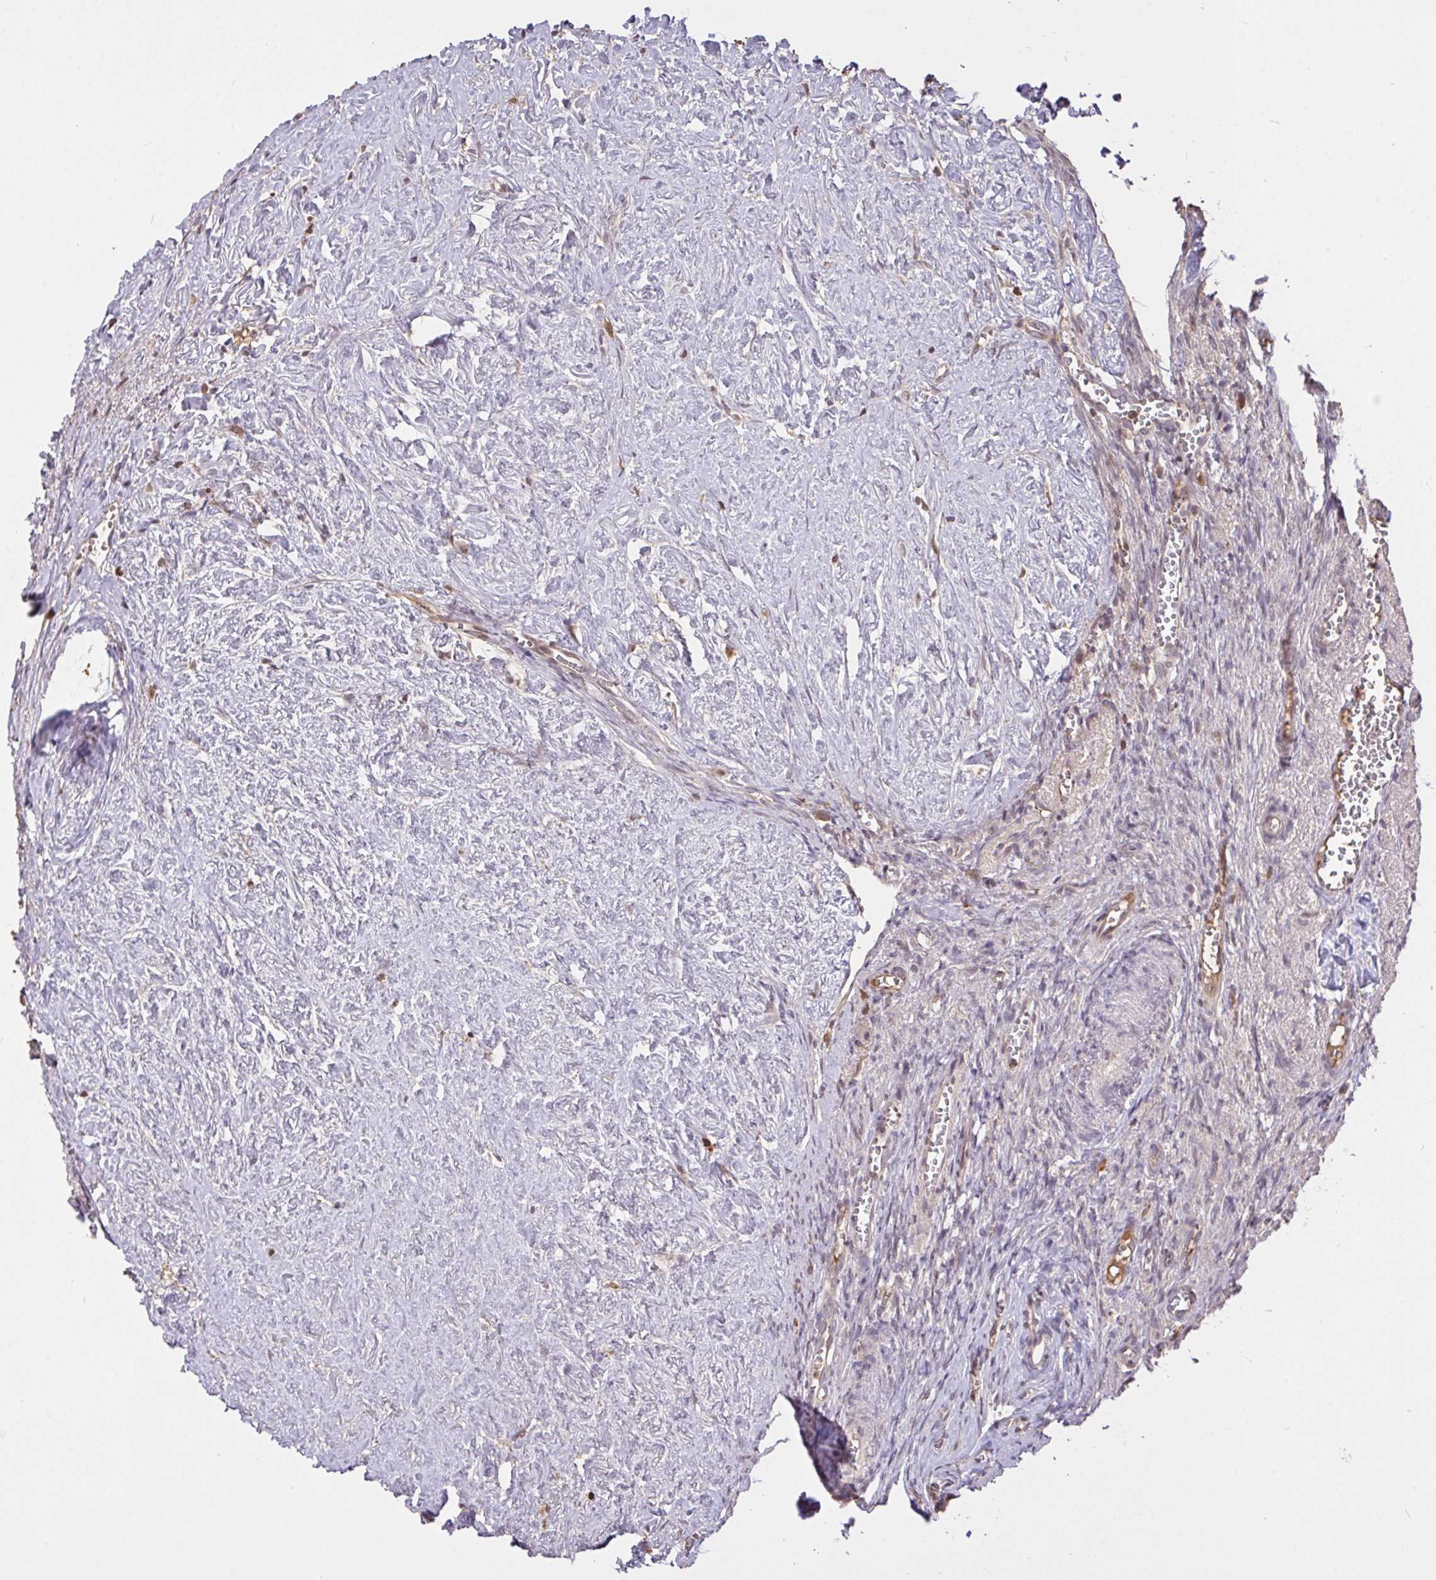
{"staining": {"intensity": "negative", "quantity": "none", "location": "none"}, "tissue": "ovary", "cell_type": "Follicle cells", "image_type": "normal", "snomed": [{"axis": "morphology", "description": "Normal tissue, NOS"}, {"axis": "topography", "description": "Ovary"}], "caption": "Immunohistochemistry (IHC) micrograph of benign ovary: human ovary stained with DAB (3,3'-diaminobenzidine) exhibits no significant protein positivity in follicle cells. (DAB (3,3'-diaminobenzidine) immunohistochemistry visualized using brightfield microscopy, high magnification).", "gene": "FCER1A", "patient": {"sex": "female", "age": 41}}